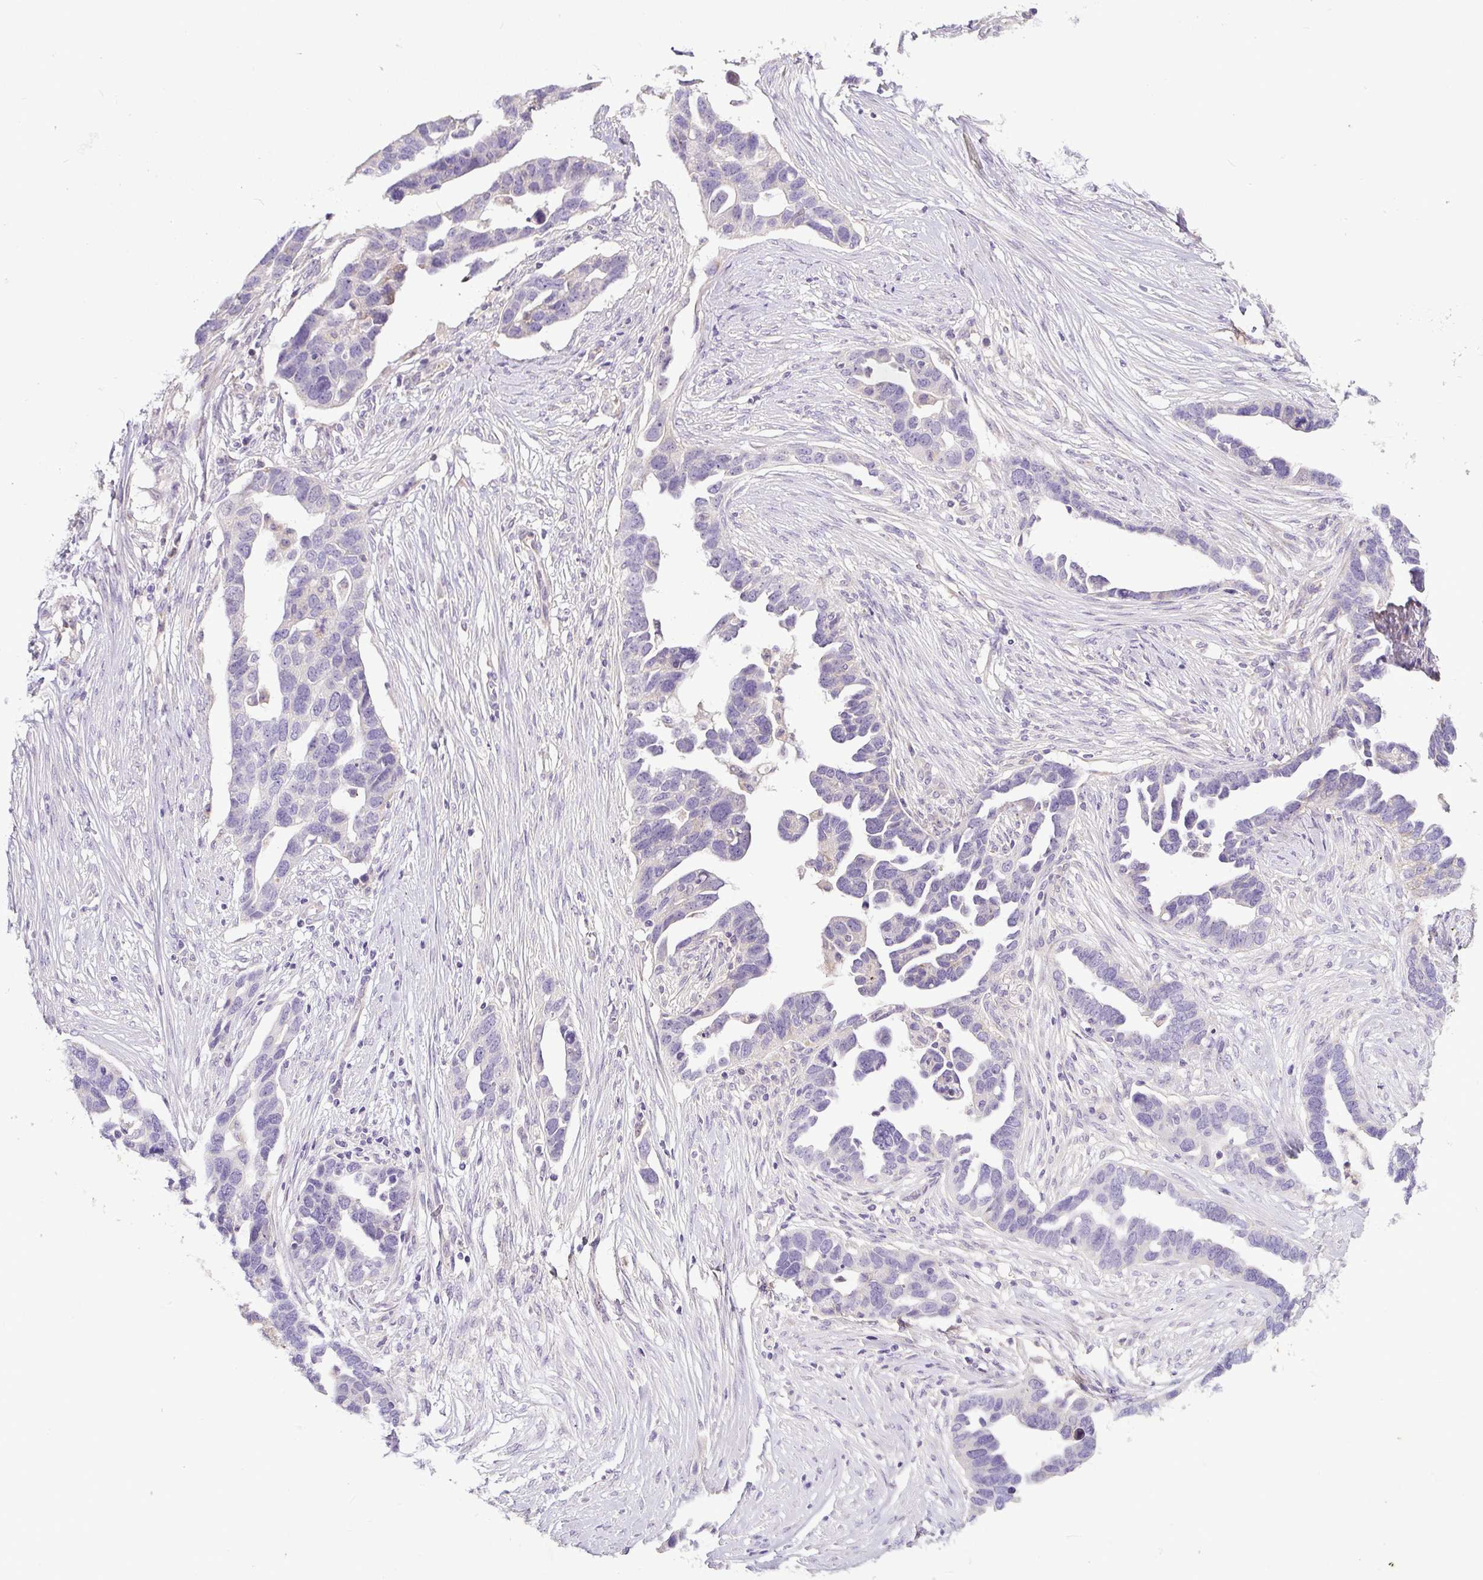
{"staining": {"intensity": "negative", "quantity": "none", "location": "none"}, "tissue": "ovarian cancer", "cell_type": "Tumor cells", "image_type": "cancer", "snomed": [{"axis": "morphology", "description": "Cystadenocarcinoma, serous, NOS"}, {"axis": "topography", "description": "Ovary"}], "caption": "A high-resolution image shows IHC staining of ovarian cancer, which displays no significant expression in tumor cells.", "gene": "HPS4", "patient": {"sex": "female", "age": 54}}